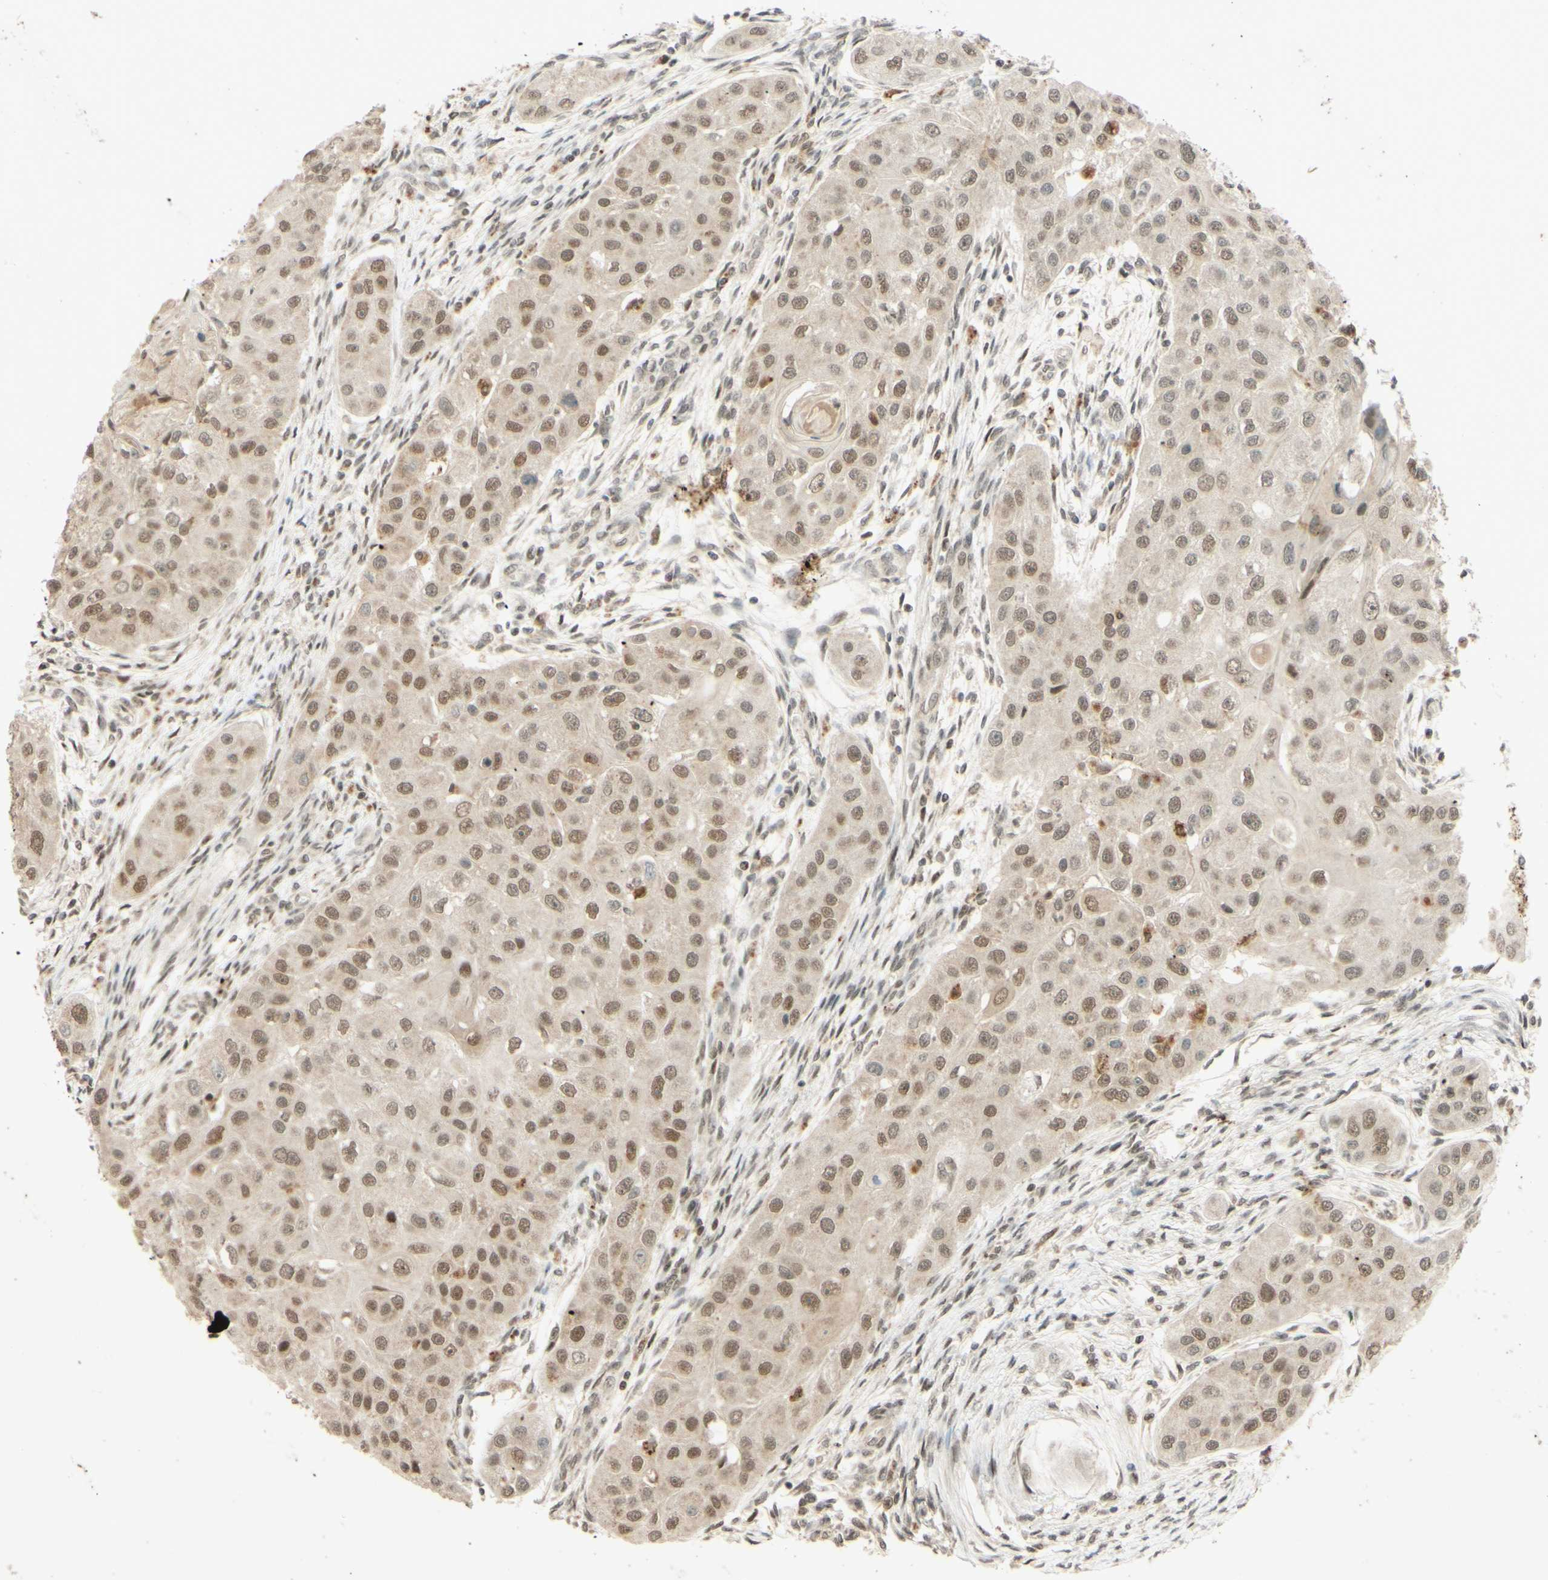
{"staining": {"intensity": "moderate", "quantity": ">75%", "location": "nuclear"}, "tissue": "head and neck cancer", "cell_type": "Tumor cells", "image_type": "cancer", "snomed": [{"axis": "morphology", "description": "Normal tissue, NOS"}, {"axis": "morphology", "description": "Squamous cell carcinoma, NOS"}, {"axis": "topography", "description": "Skeletal muscle"}, {"axis": "topography", "description": "Head-Neck"}], "caption": "Moderate nuclear expression is present in approximately >75% of tumor cells in squamous cell carcinoma (head and neck). (Stains: DAB in brown, nuclei in blue, Microscopy: brightfield microscopy at high magnification).", "gene": "SMARCB1", "patient": {"sex": "male", "age": 51}}